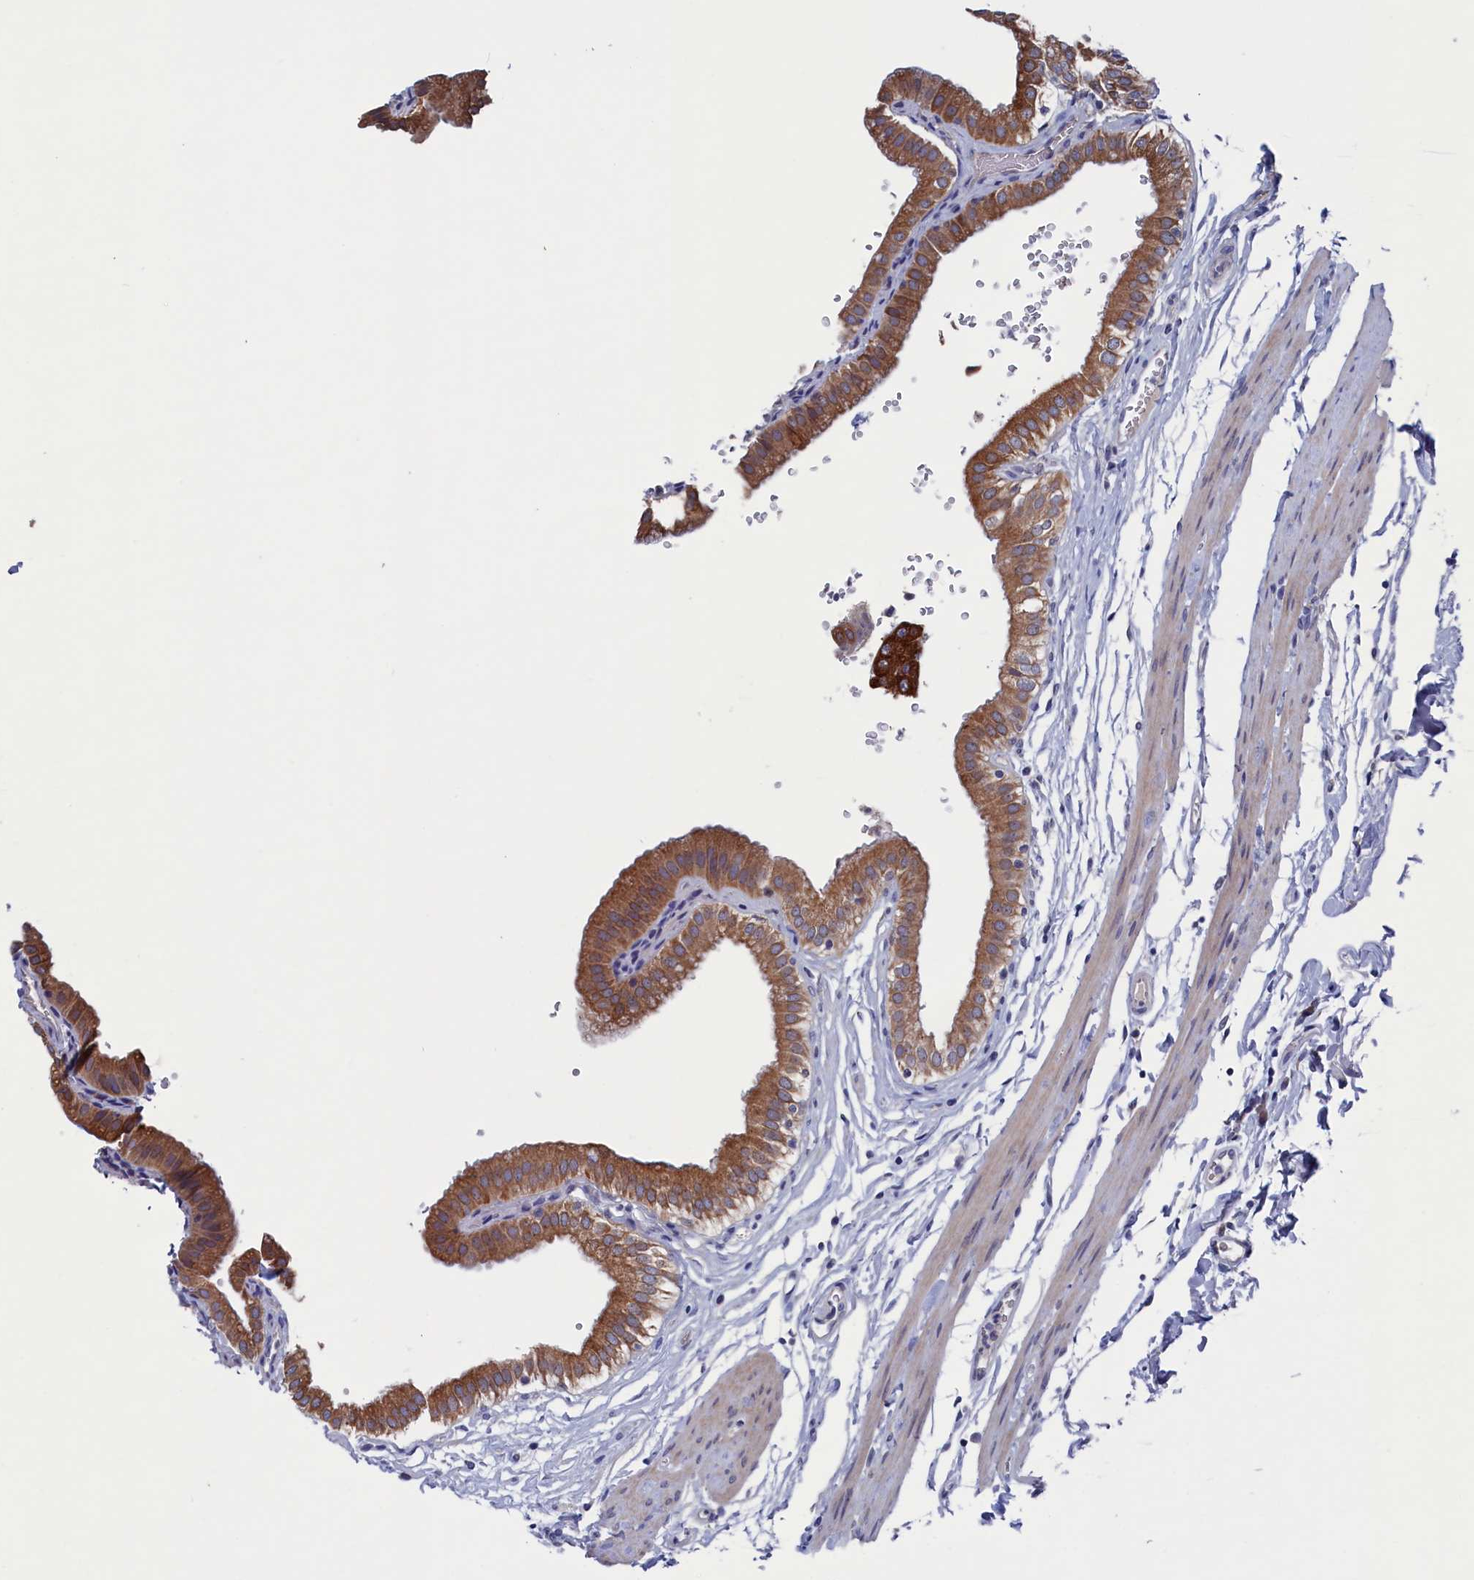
{"staining": {"intensity": "strong", "quantity": ">75%", "location": "cytoplasmic/membranous"}, "tissue": "gallbladder", "cell_type": "Glandular cells", "image_type": "normal", "snomed": [{"axis": "morphology", "description": "Normal tissue, NOS"}, {"axis": "topography", "description": "Gallbladder"}], "caption": "Gallbladder stained with DAB (3,3'-diaminobenzidine) immunohistochemistry (IHC) reveals high levels of strong cytoplasmic/membranous expression in approximately >75% of glandular cells.", "gene": "SPATA13", "patient": {"sex": "female", "age": 61}}